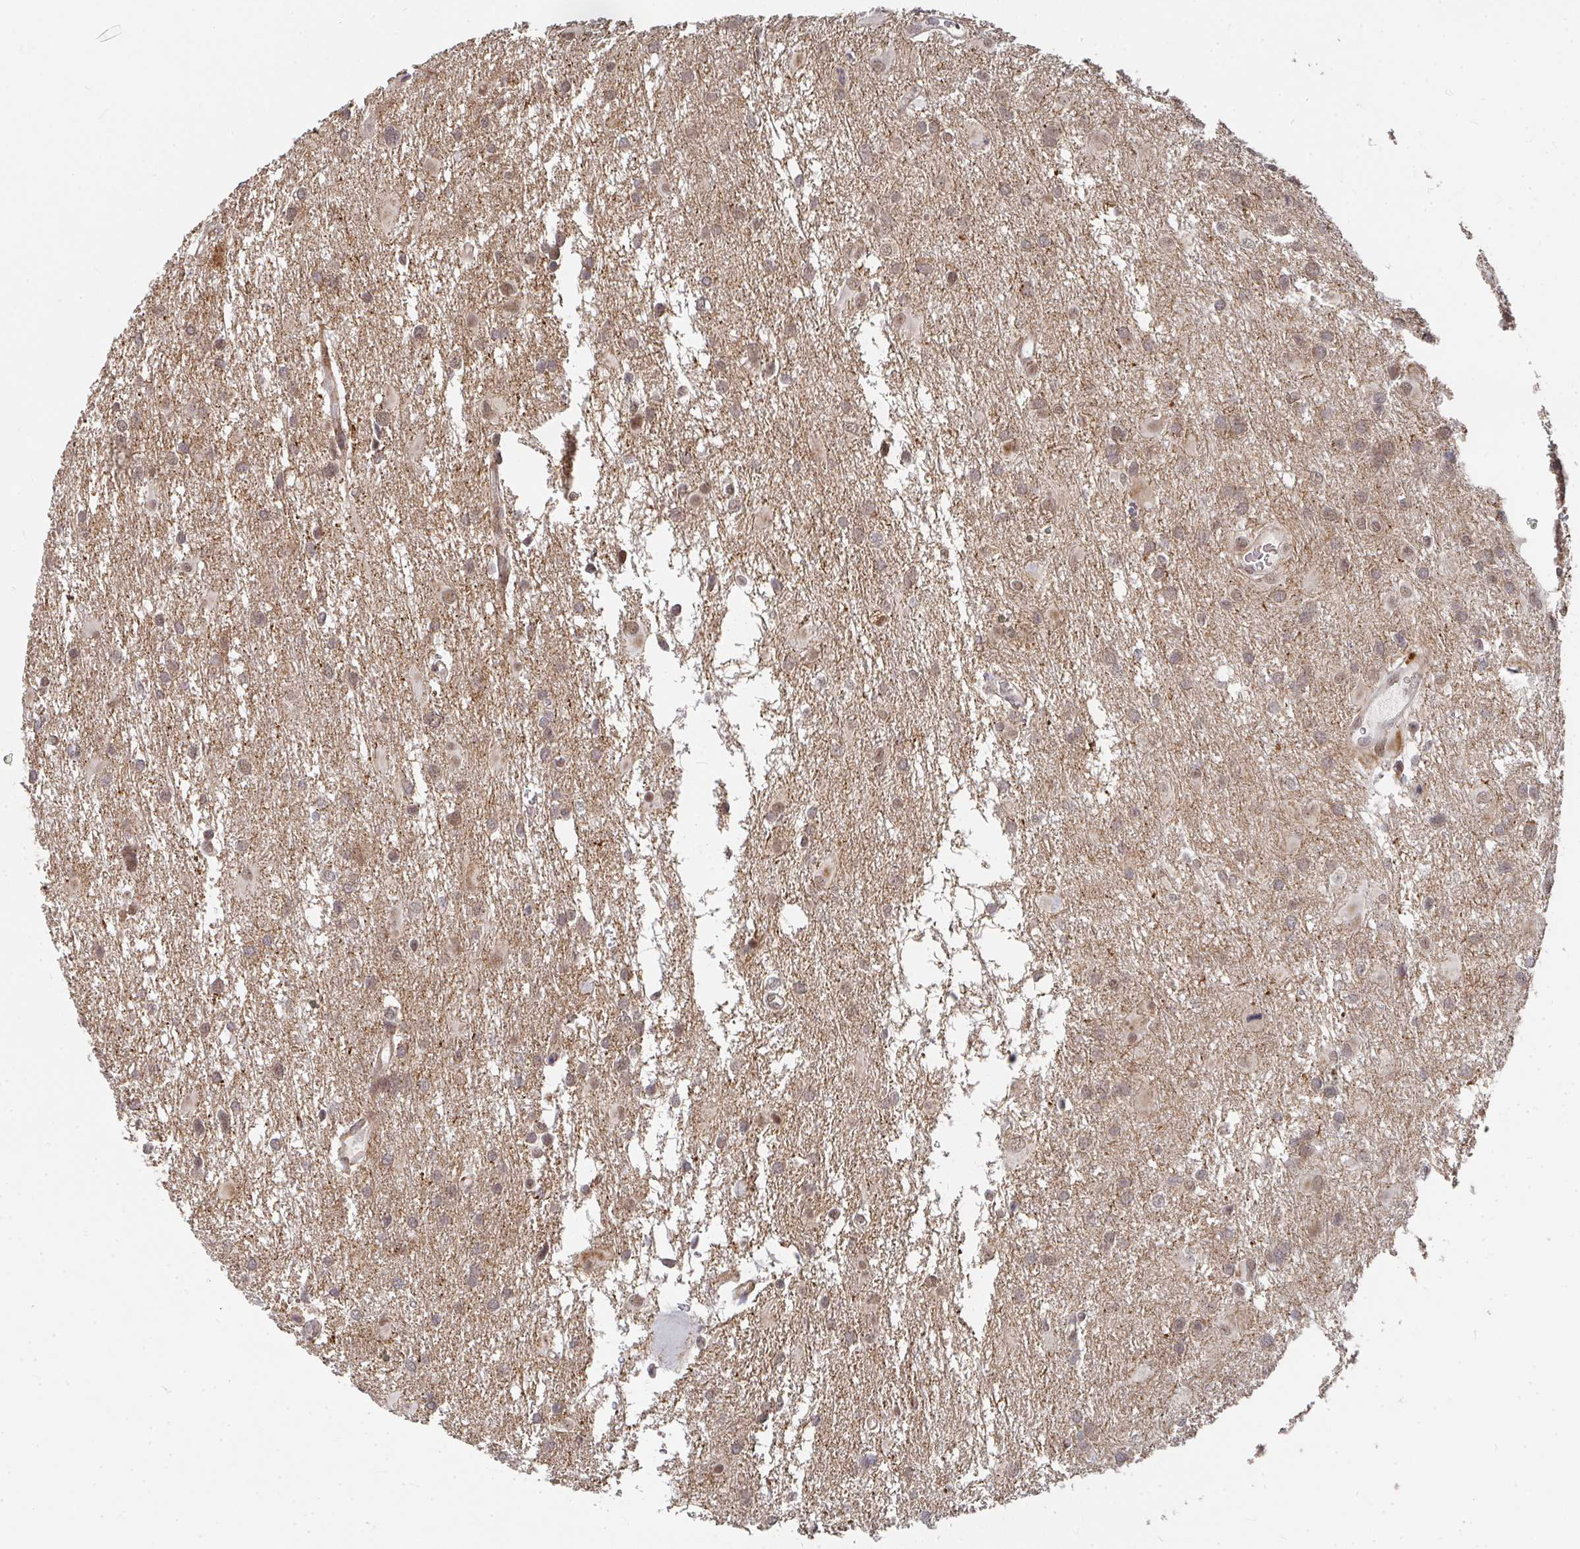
{"staining": {"intensity": "moderate", "quantity": ">75%", "location": "cytoplasmic/membranous"}, "tissue": "glioma", "cell_type": "Tumor cells", "image_type": "cancer", "snomed": [{"axis": "morphology", "description": "Glioma, malignant, High grade"}, {"axis": "topography", "description": "Brain"}], "caption": "A high-resolution photomicrograph shows IHC staining of high-grade glioma (malignant), which reveals moderate cytoplasmic/membranous expression in about >75% of tumor cells.", "gene": "RBBP5", "patient": {"sex": "male", "age": 53}}